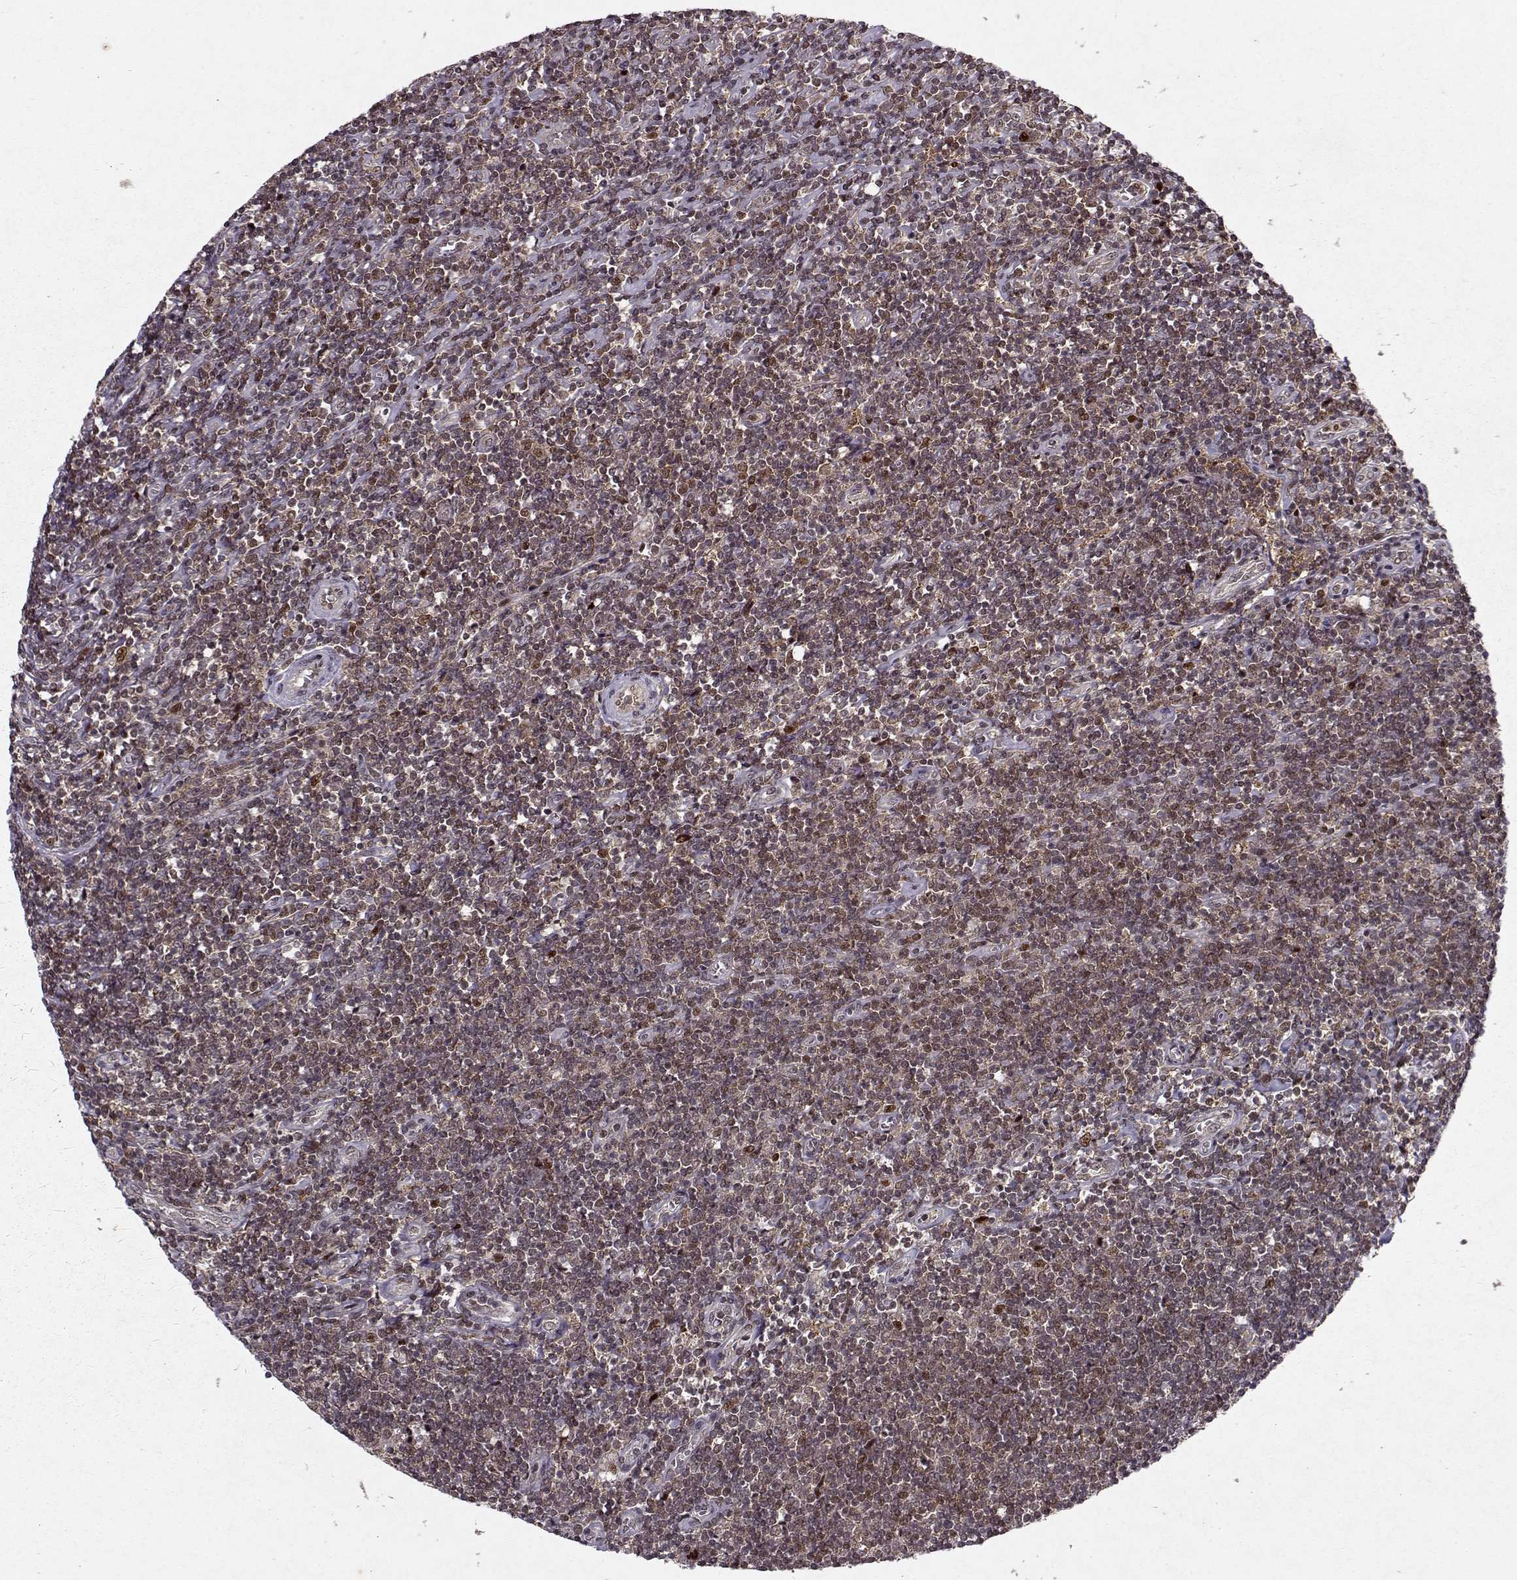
{"staining": {"intensity": "moderate", "quantity": ">75%", "location": "cytoplasmic/membranous,nuclear"}, "tissue": "lymphoma", "cell_type": "Tumor cells", "image_type": "cancer", "snomed": [{"axis": "morphology", "description": "Hodgkin's disease, NOS"}, {"axis": "topography", "description": "Lymph node"}], "caption": "High-power microscopy captured an immunohistochemistry (IHC) micrograph of lymphoma, revealing moderate cytoplasmic/membranous and nuclear positivity in about >75% of tumor cells.", "gene": "PSMA7", "patient": {"sex": "male", "age": 40}}